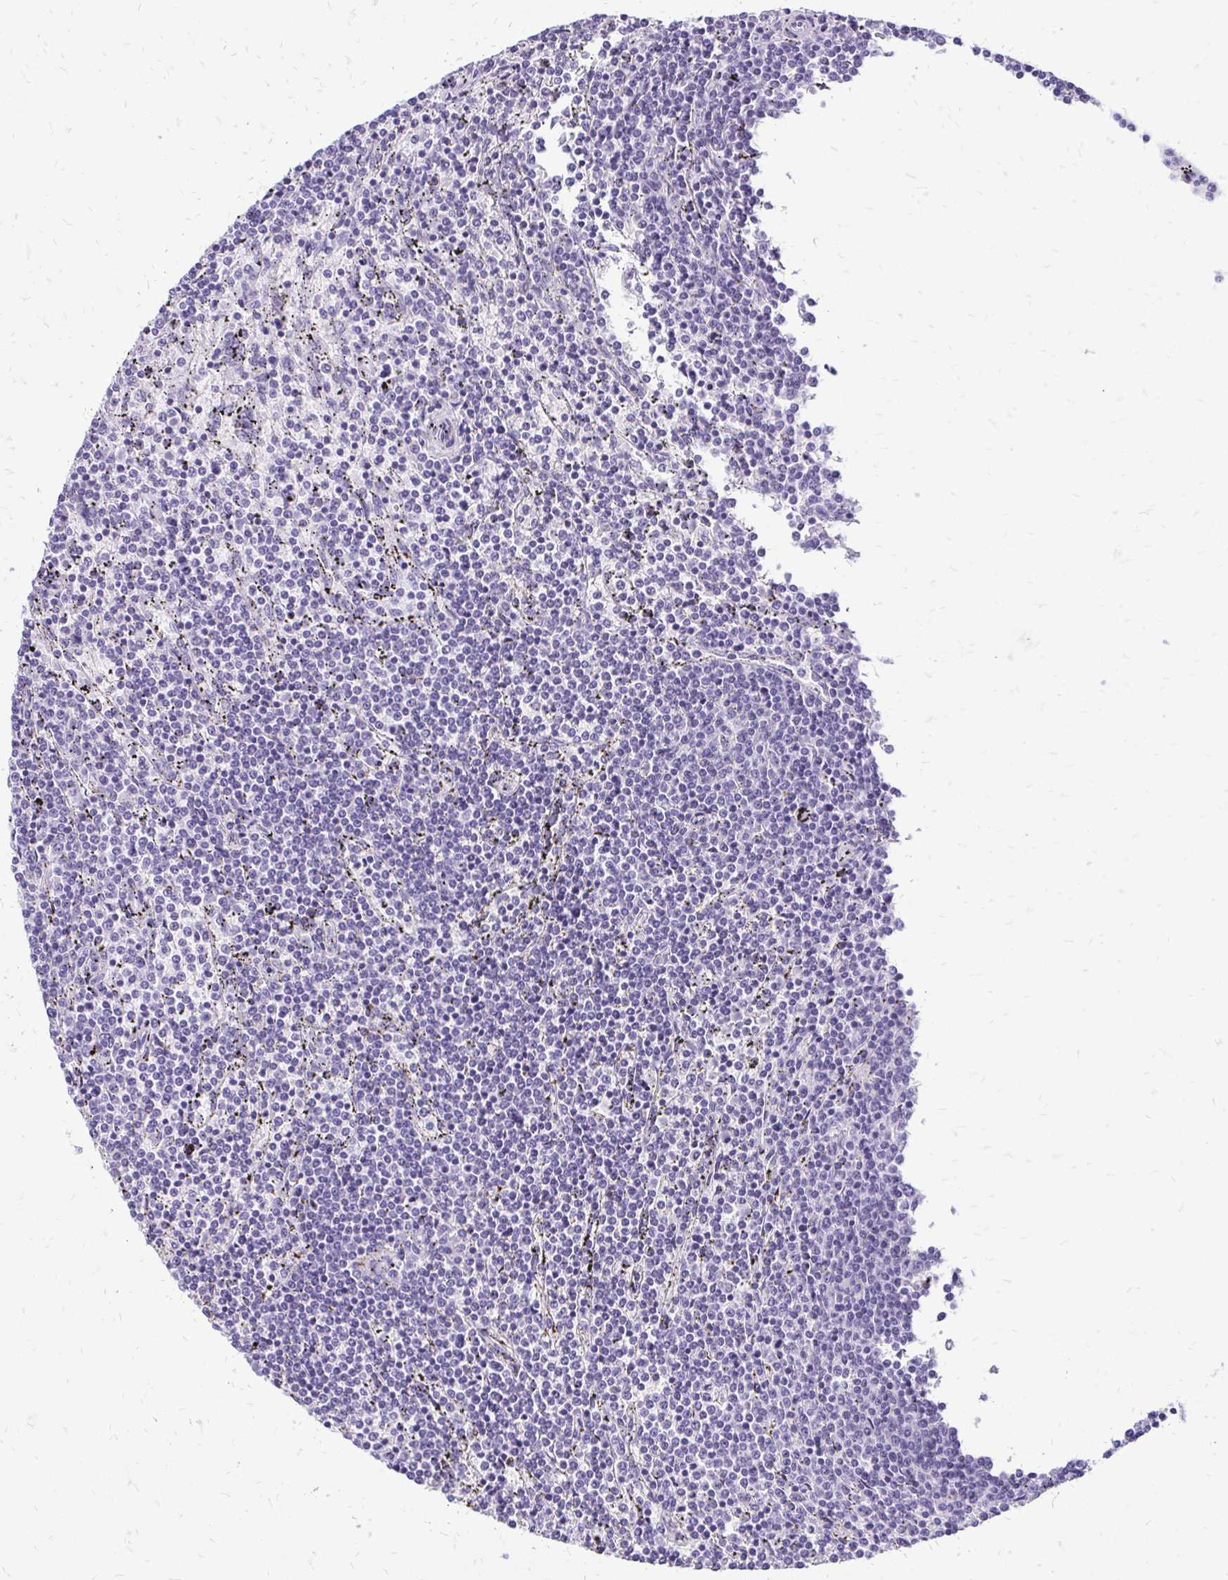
{"staining": {"intensity": "negative", "quantity": "none", "location": "none"}, "tissue": "lymphoma", "cell_type": "Tumor cells", "image_type": "cancer", "snomed": [{"axis": "morphology", "description": "Malignant lymphoma, non-Hodgkin's type, Low grade"}, {"axis": "topography", "description": "Spleen"}], "caption": "IHC micrograph of neoplastic tissue: lymphoma stained with DAB (3,3'-diaminobenzidine) shows no significant protein staining in tumor cells.", "gene": "SLC32A1", "patient": {"sex": "female", "age": 50}}